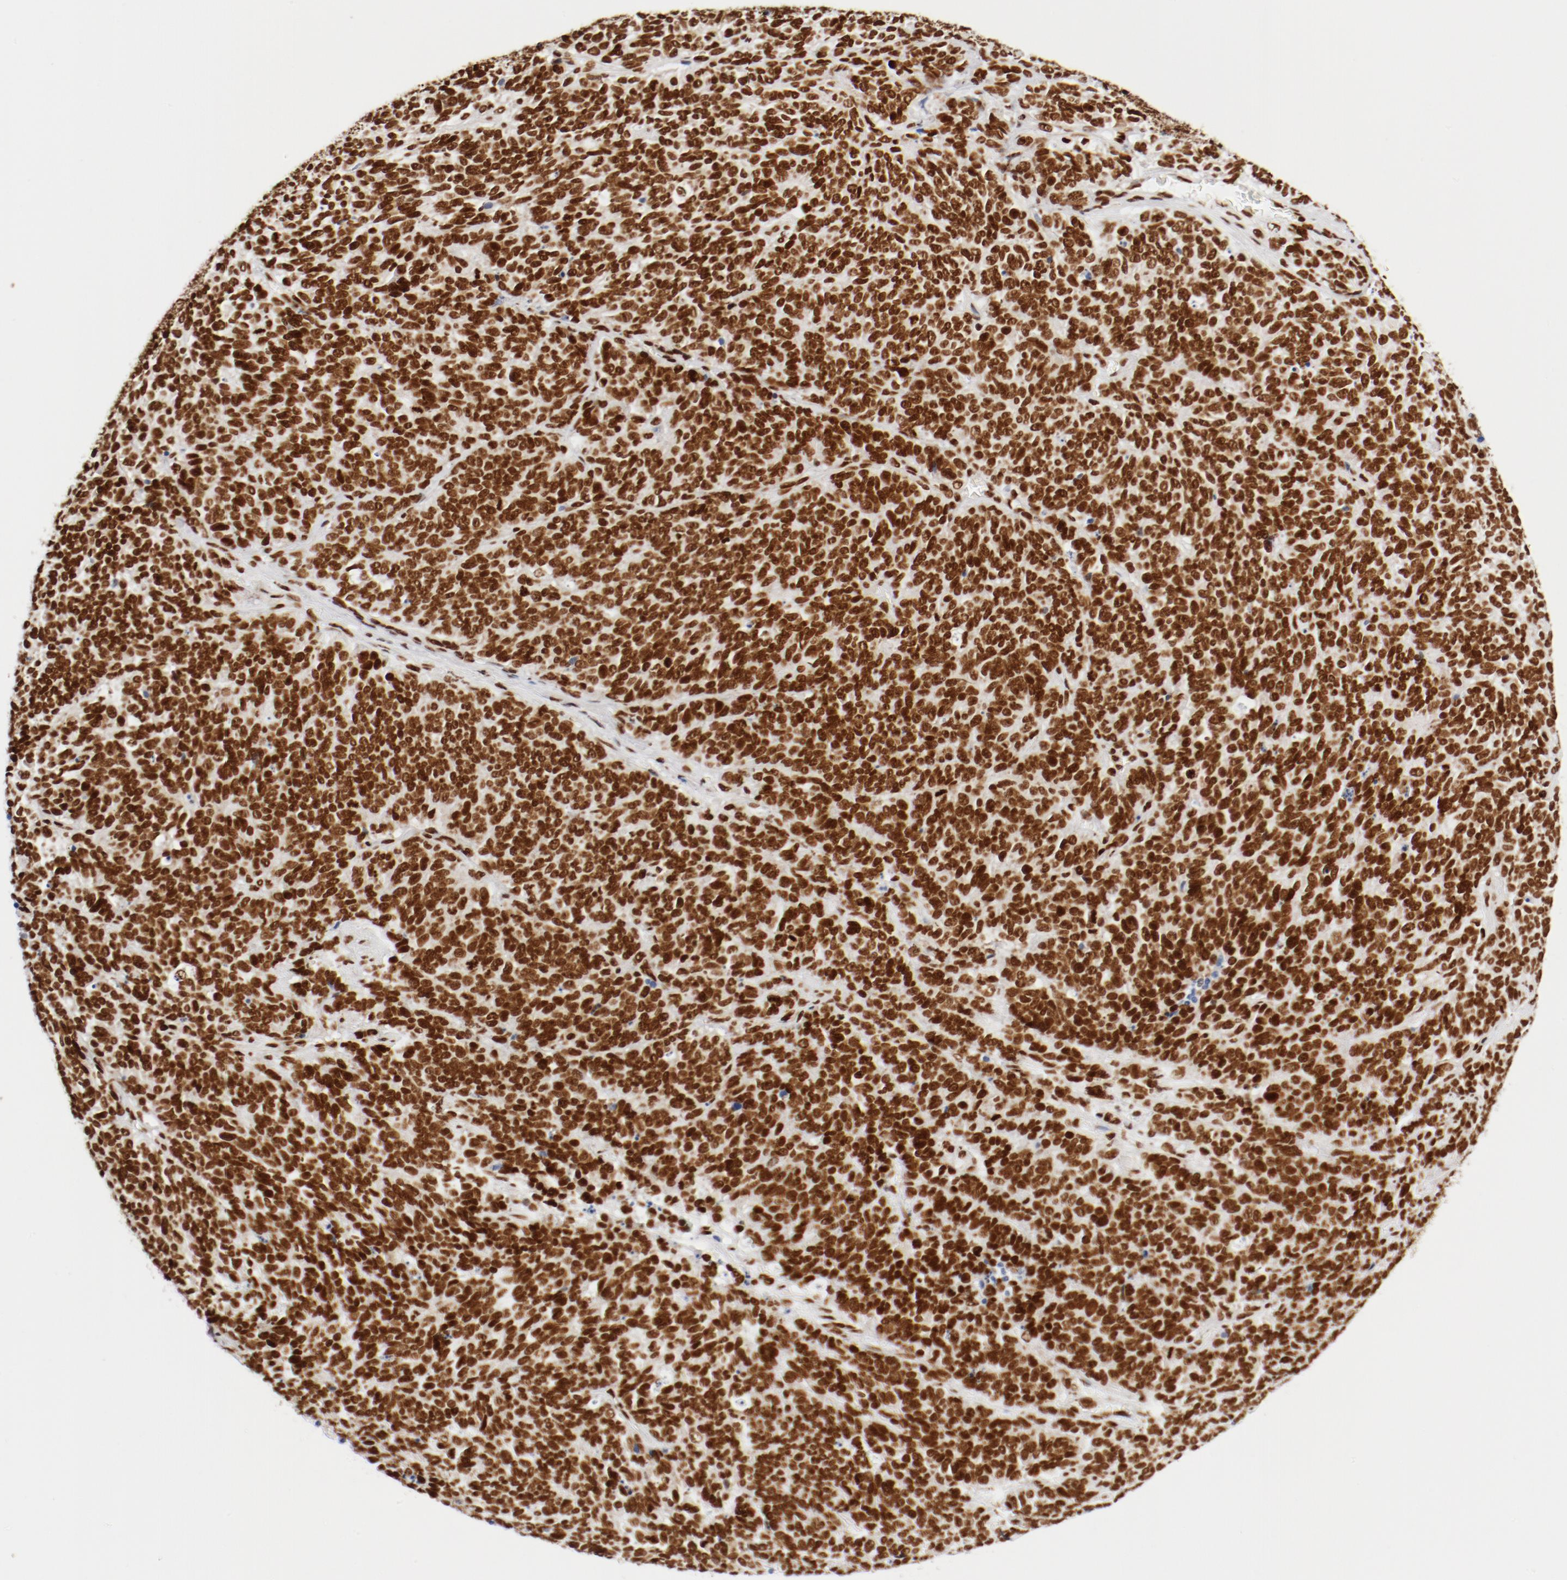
{"staining": {"intensity": "strong", "quantity": ">75%", "location": "nuclear"}, "tissue": "lung cancer", "cell_type": "Tumor cells", "image_type": "cancer", "snomed": [{"axis": "morphology", "description": "Neoplasm, malignant, NOS"}, {"axis": "topography", "description": "Lung"}], "caption": "The image shows immunohistochemical staining of lung cancer (neoplasm (malignant)). There is strong nuclear staining is appreciated in about >75% of tumor cells.", "gene": "CTBP1", "patient": {"sex": "female", "age": 58}}